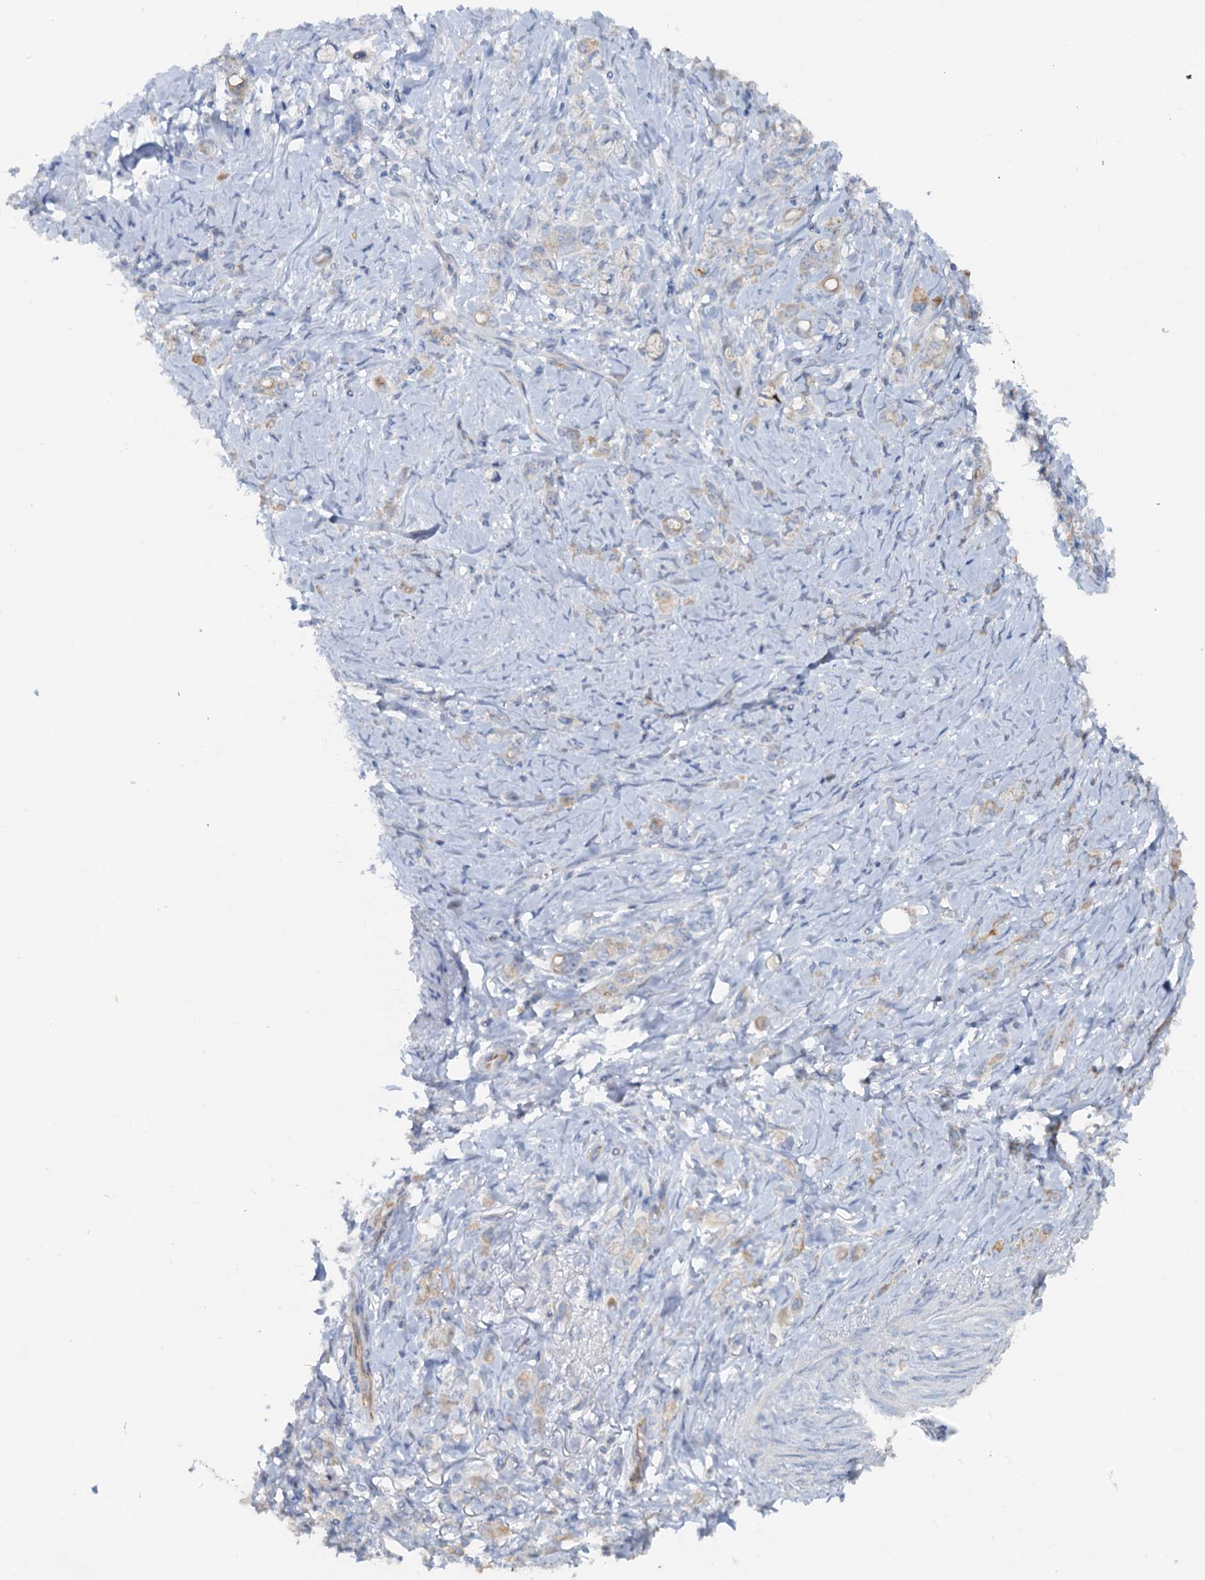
{"staining": {"intensity": "negative", "quantity": "none", "location": "none"}, "tissue": "stomach cancer", "cell_type": "Tumor cells", "image_type": "cancer", "snomed": [{"axis": "morphology", "description": "Adenocarcinoma, NOS"}, {"axis": "topography", "description": "Stomach"}], "caption": "Immunohistochemistry of human stomach cancer displays no positivity in tumor cells.", "gene": "PLLP", "patient": {"sex": "female", "age": 79}}